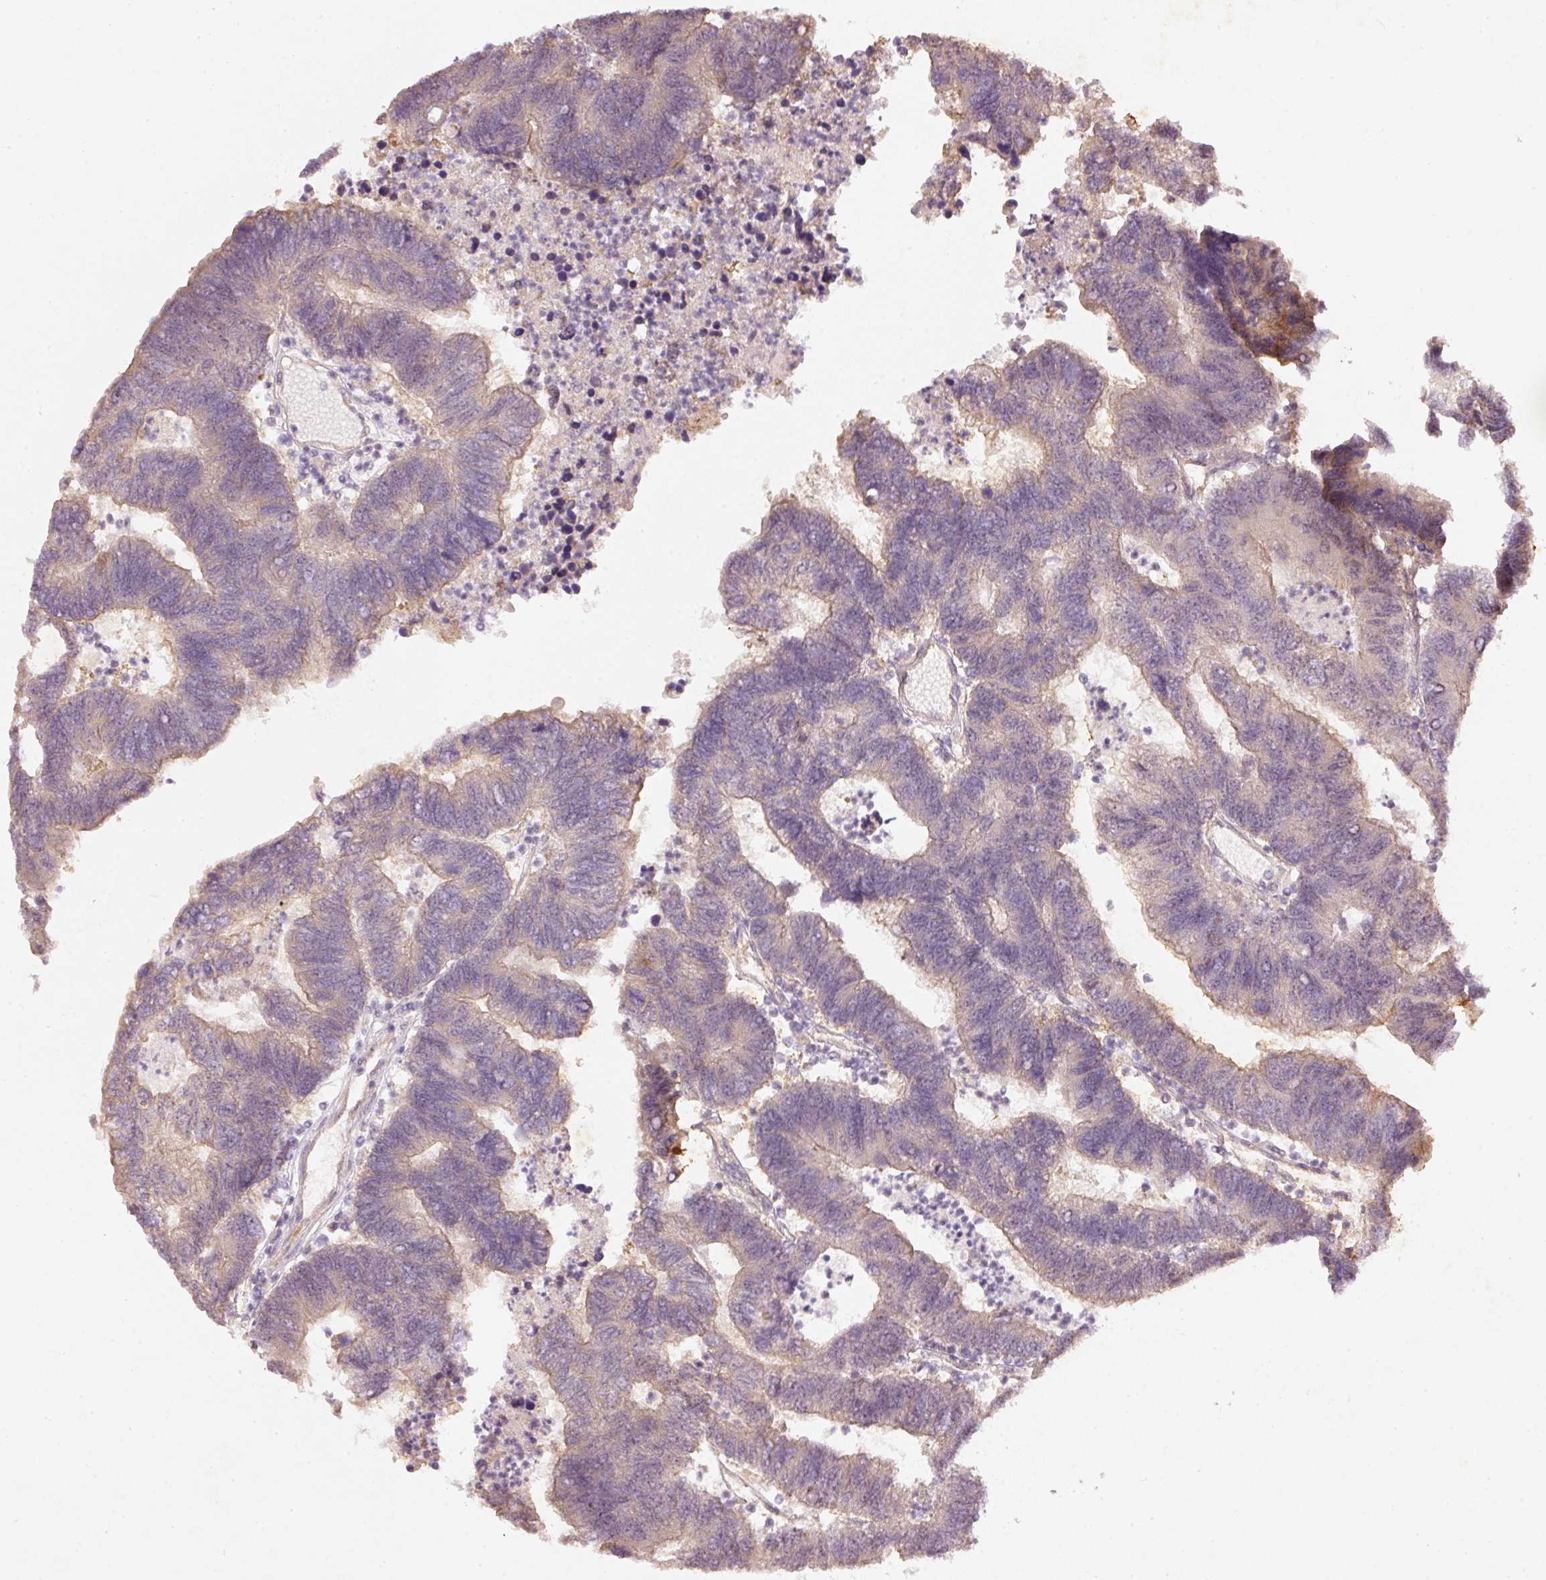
{"staining": {"intensity": "weak", "quantity": ">75%", "location": "cytoplasmic/membranous"}, "tissue": "colorectal cancer", "cell_type": "Tumor cells", "image_type": "cancer", "snomed": [{"axis": "morphology", "description": "Adenocarcinoma, NOS"}, {"axis": "topography", "description": "Colon"}], "caption": "Colorectal cancer (adenocarcinoma) stained with DAB (3,3'-diaminobenzidine) immunohistochemistry (IHC) exhibits low levels of weak cytoplasmic/membranous positivity in about >75% of tumor cells. The protein of interest is stained brown, and the nuclei are stained in blue (DAB IHC with brightfield microscopy, high magnification).", "gene": "RGL2", "patient": {"sex": "female", "age": 48}}